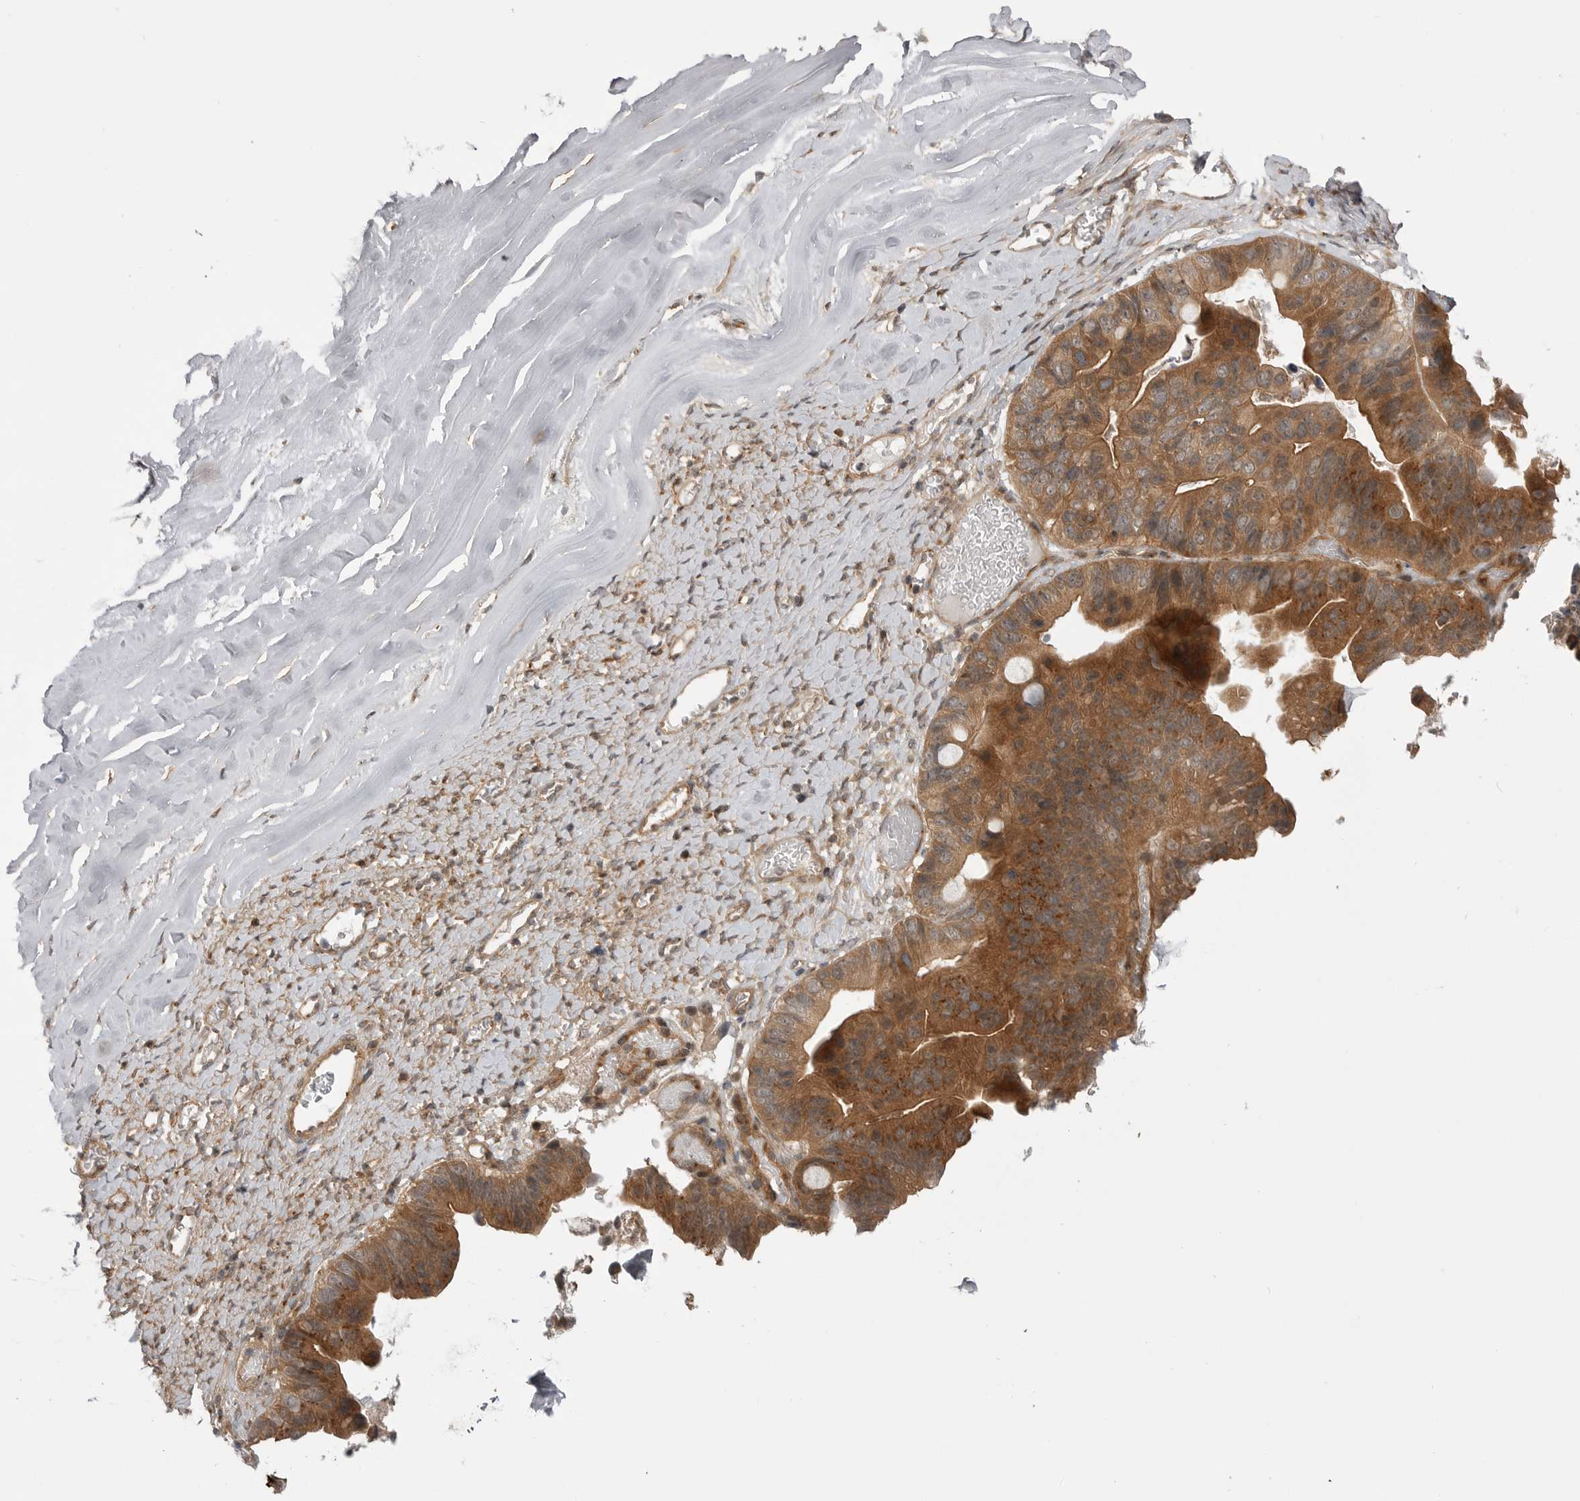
{"staining": {"intensity": "moderate", "quantity": ">75%", "location": "cytoplasmic/membranous"}, "tissue": "ovarian cancer", "cell_type": "Tumor cells", "image_type": "cancer", "snomed": [{"axis": "morphology", "description": "Cystadenocarcinoma, mucinous, NOS"}, {"axis": "topography", "description": "Ovary"}], "caption": "Ovarian mucinous cystadenocarcinoma stained with a protein marker demonstrates moderate staining in tumor cells.", "gene": "PDCL", "patient": {"sex": "female", "age": 61}}